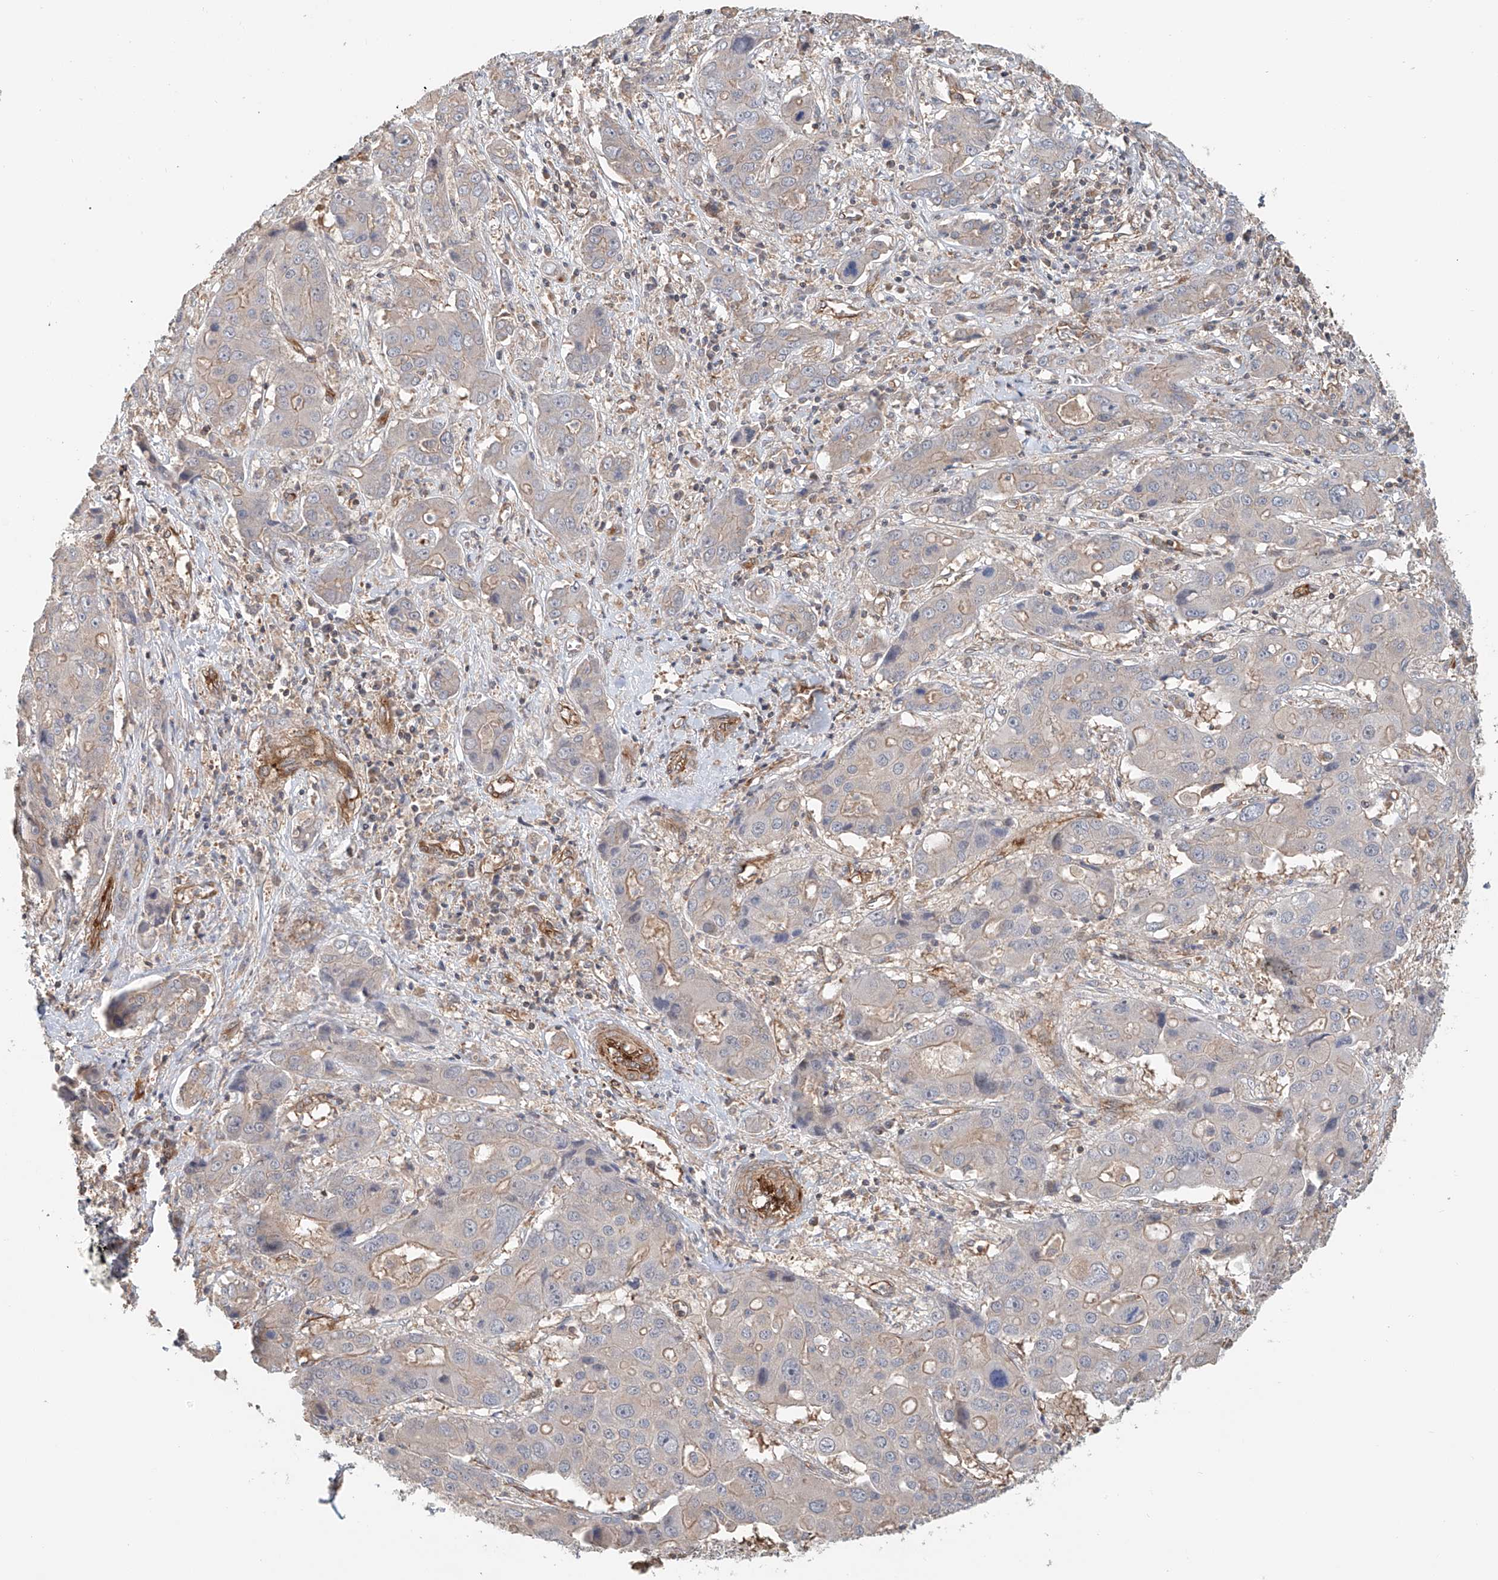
{"staining": {"intensity": "weak", "quantity": "<25%", "location": "cytoplasmic/membranous"}, "tissue": "liver cancer", "cell_type": "Tumor cells", "image_type": "cancer", "snomed": [{"axis": "morphology", "description": "Cholangiocarcinoma"}, {"axis": "topography", "description": "Liver"}], "caption": "Protein analysis of cholangiocarcinoma (liver) exhibits no significant expression in tumor cells. (Brightfield microscopy of DAB immunohistochemistry at high magnification).", "gene": "FRYL", "patient": {"sex": "male", "age": 67}}